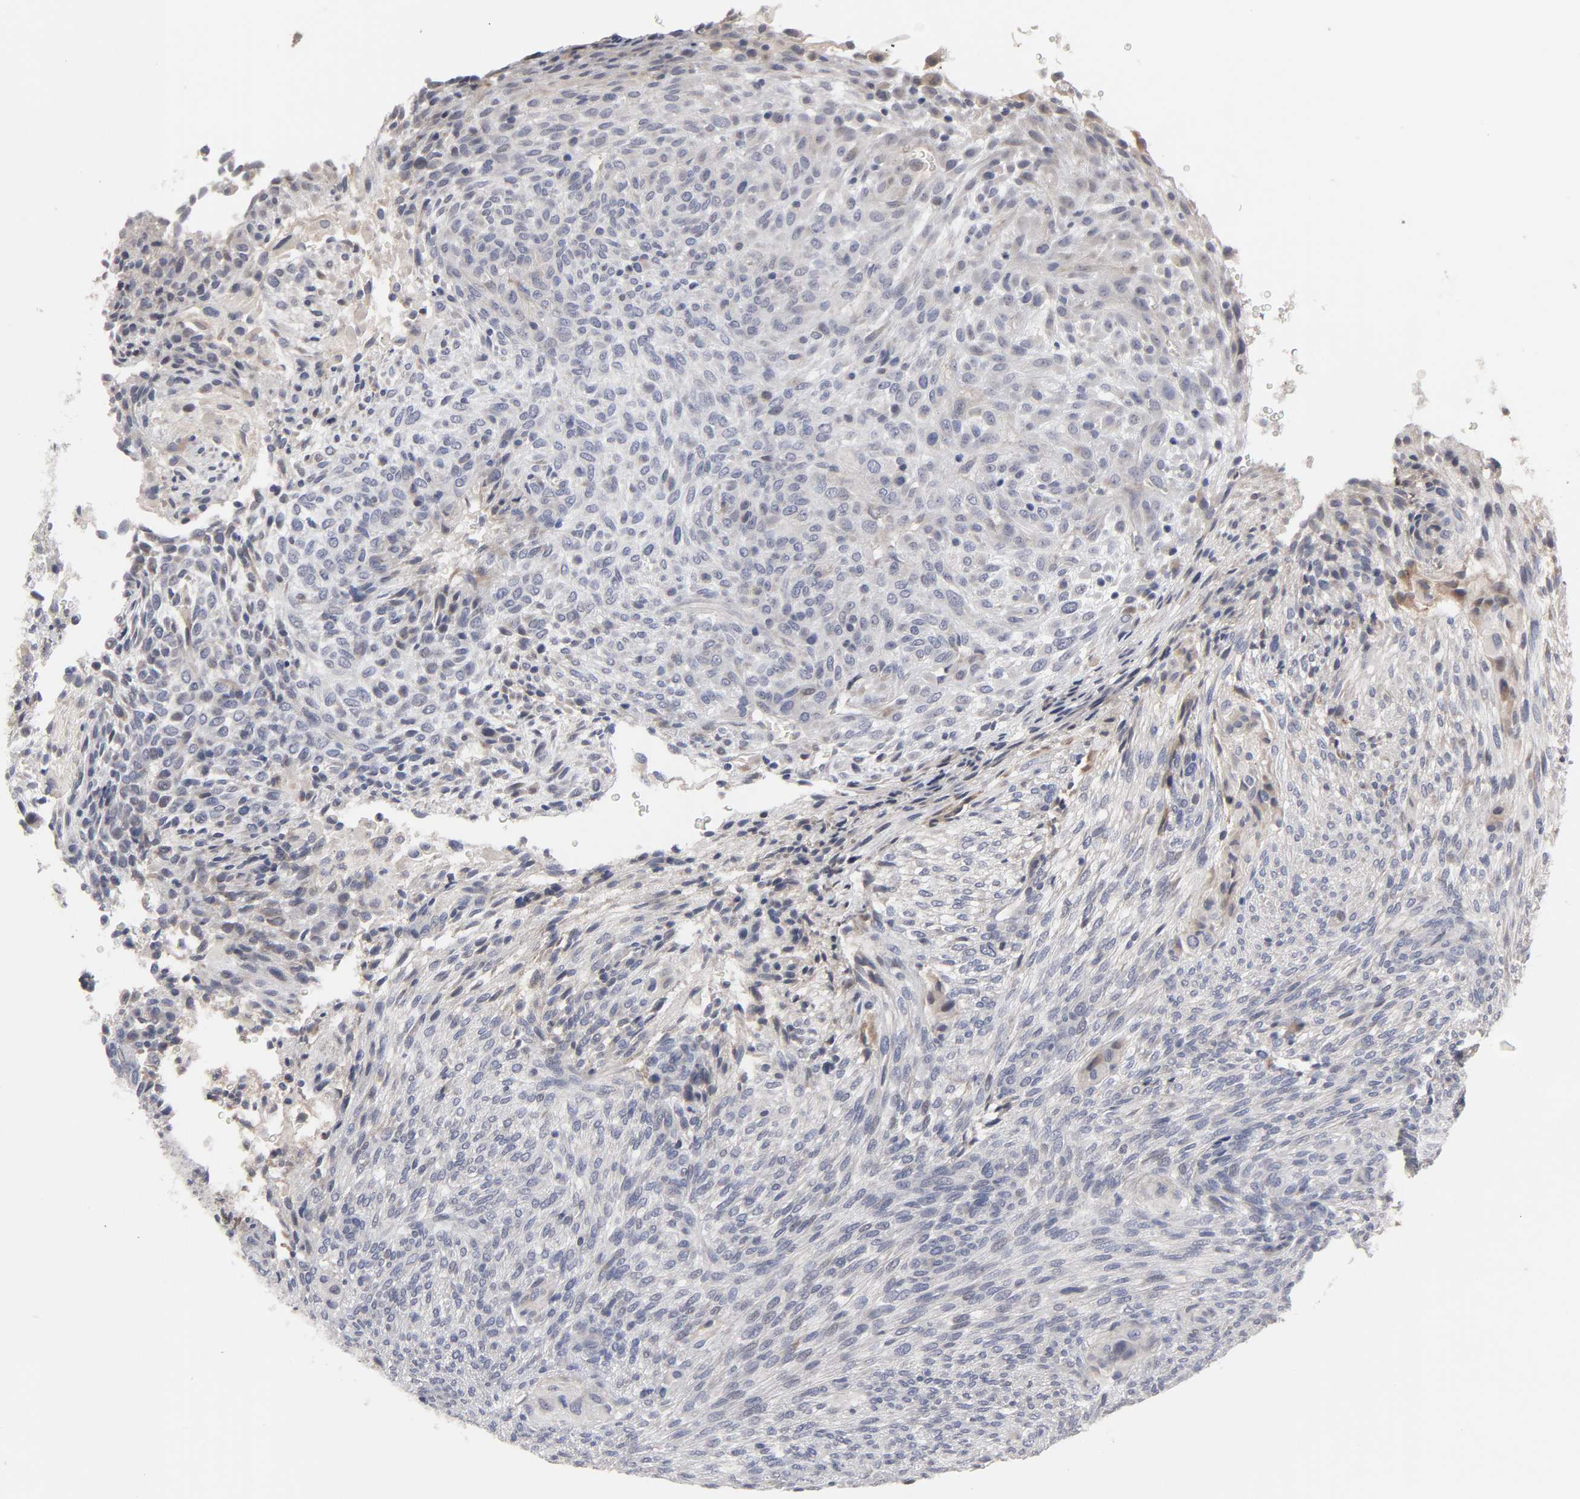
{"staining": {"intensity": "moderate", "quantity": "<25%", "location": "cytoplasmic/membranous"}, "tissue": "glioma", "cell_type": "Tumor cells", "image_type": "cancer", "snomed": [{"axis": "morphology", "description": "Glioma, malignant, High grade"}, {"axis": "topography", "description": "Cerebral cortex"}], "caption": "The micrograph displays staining of high-grade glioma (malignant), revealing moderate cytoplasmic/membranous protein positivity (brown color) within tumor cells.", "gene": "HNF4A", "patient": {"sex": "female", "age": 55}}